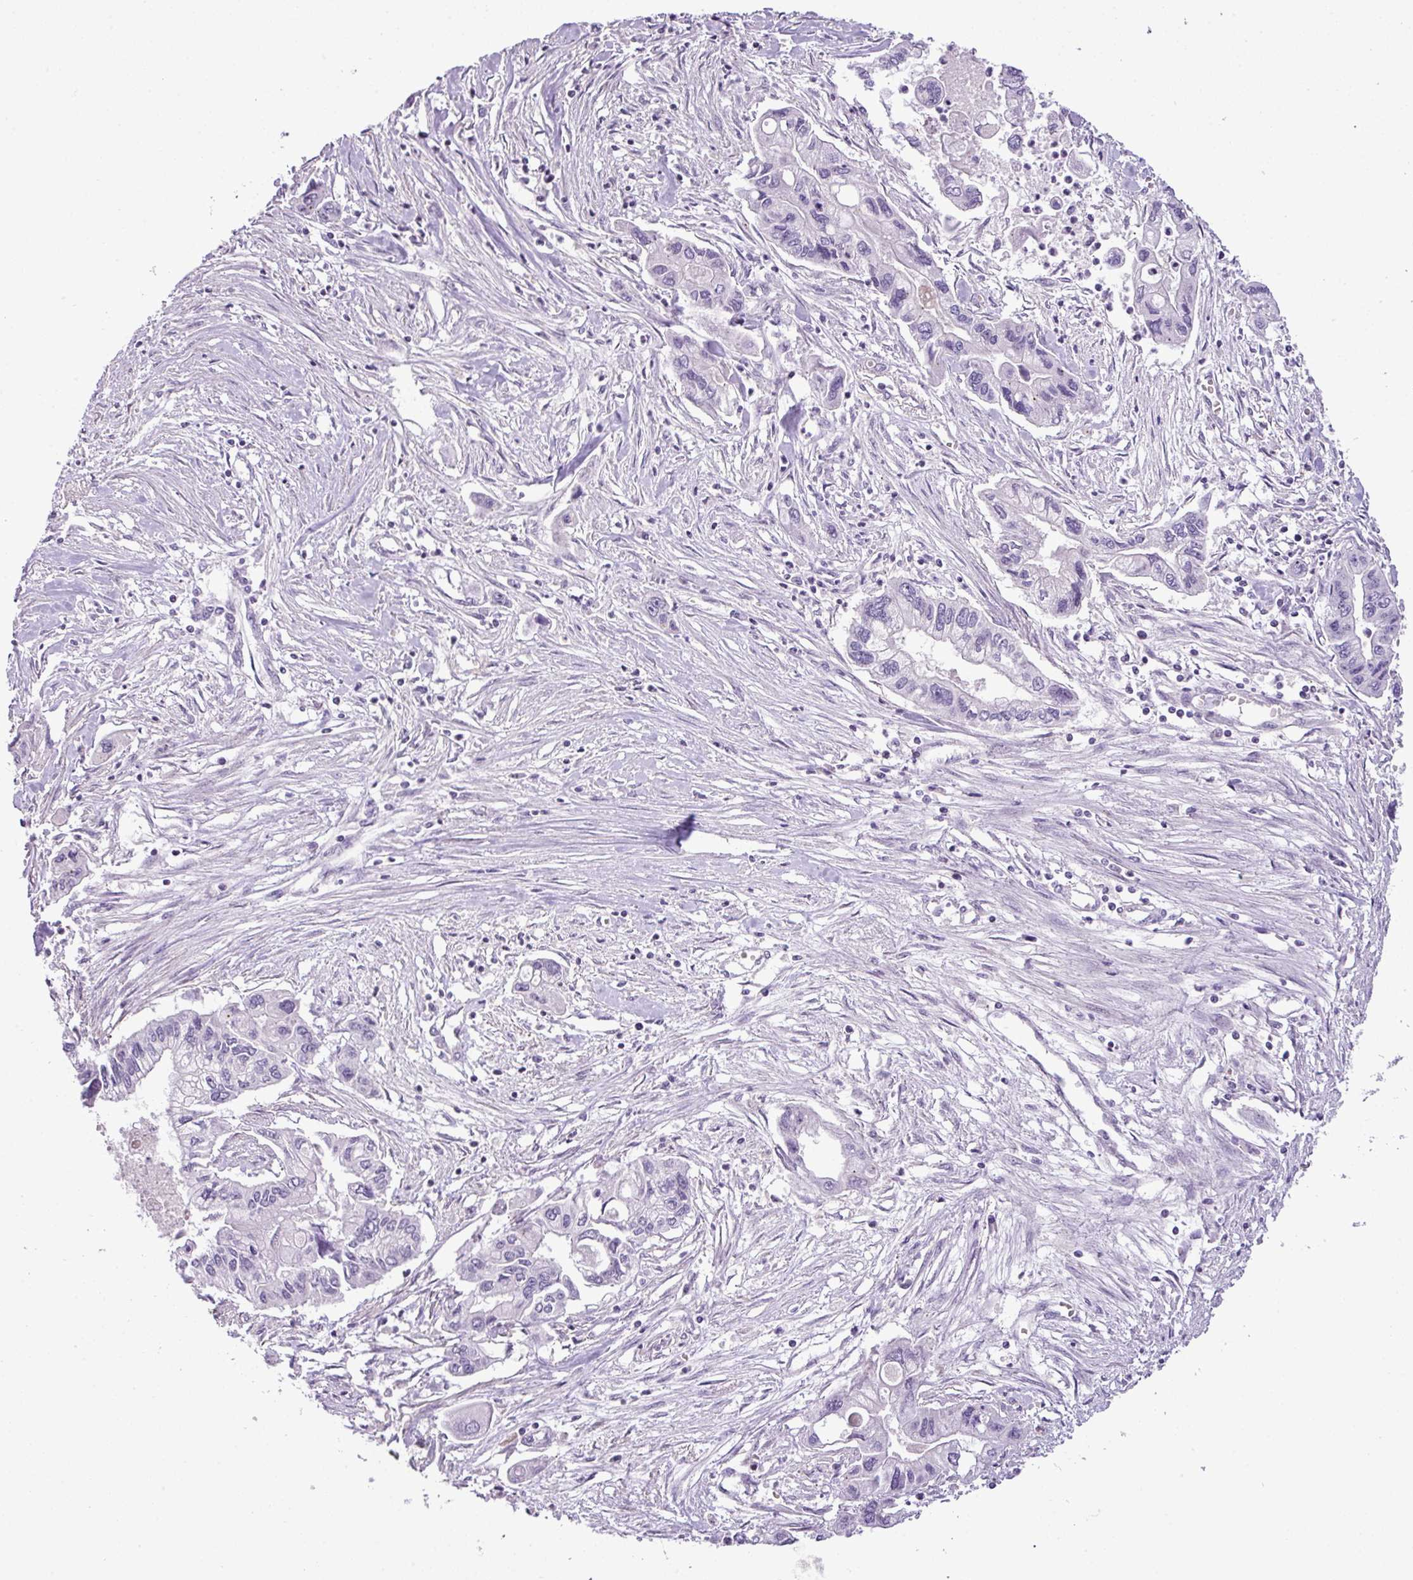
{"staining": {"intensity": "negative", "quantity": "none", "location": "none"}, "tissue": "pancreatic cancer", "cell_type": "Tumor cells", "image_type": "cancer", "snomed": [{"axis": "morphology", "description": "Adenocarcinoma, NOS"}, {"axis": "topography", "description": "Pancreas"}], "caption": "This is an immunohistochemistry micrograph of human pancreatic adenocarcinoma. There is no staining in tumor cells.", "gene": "DNAJB13", "patient": {"sex": "male", "age": 62}}